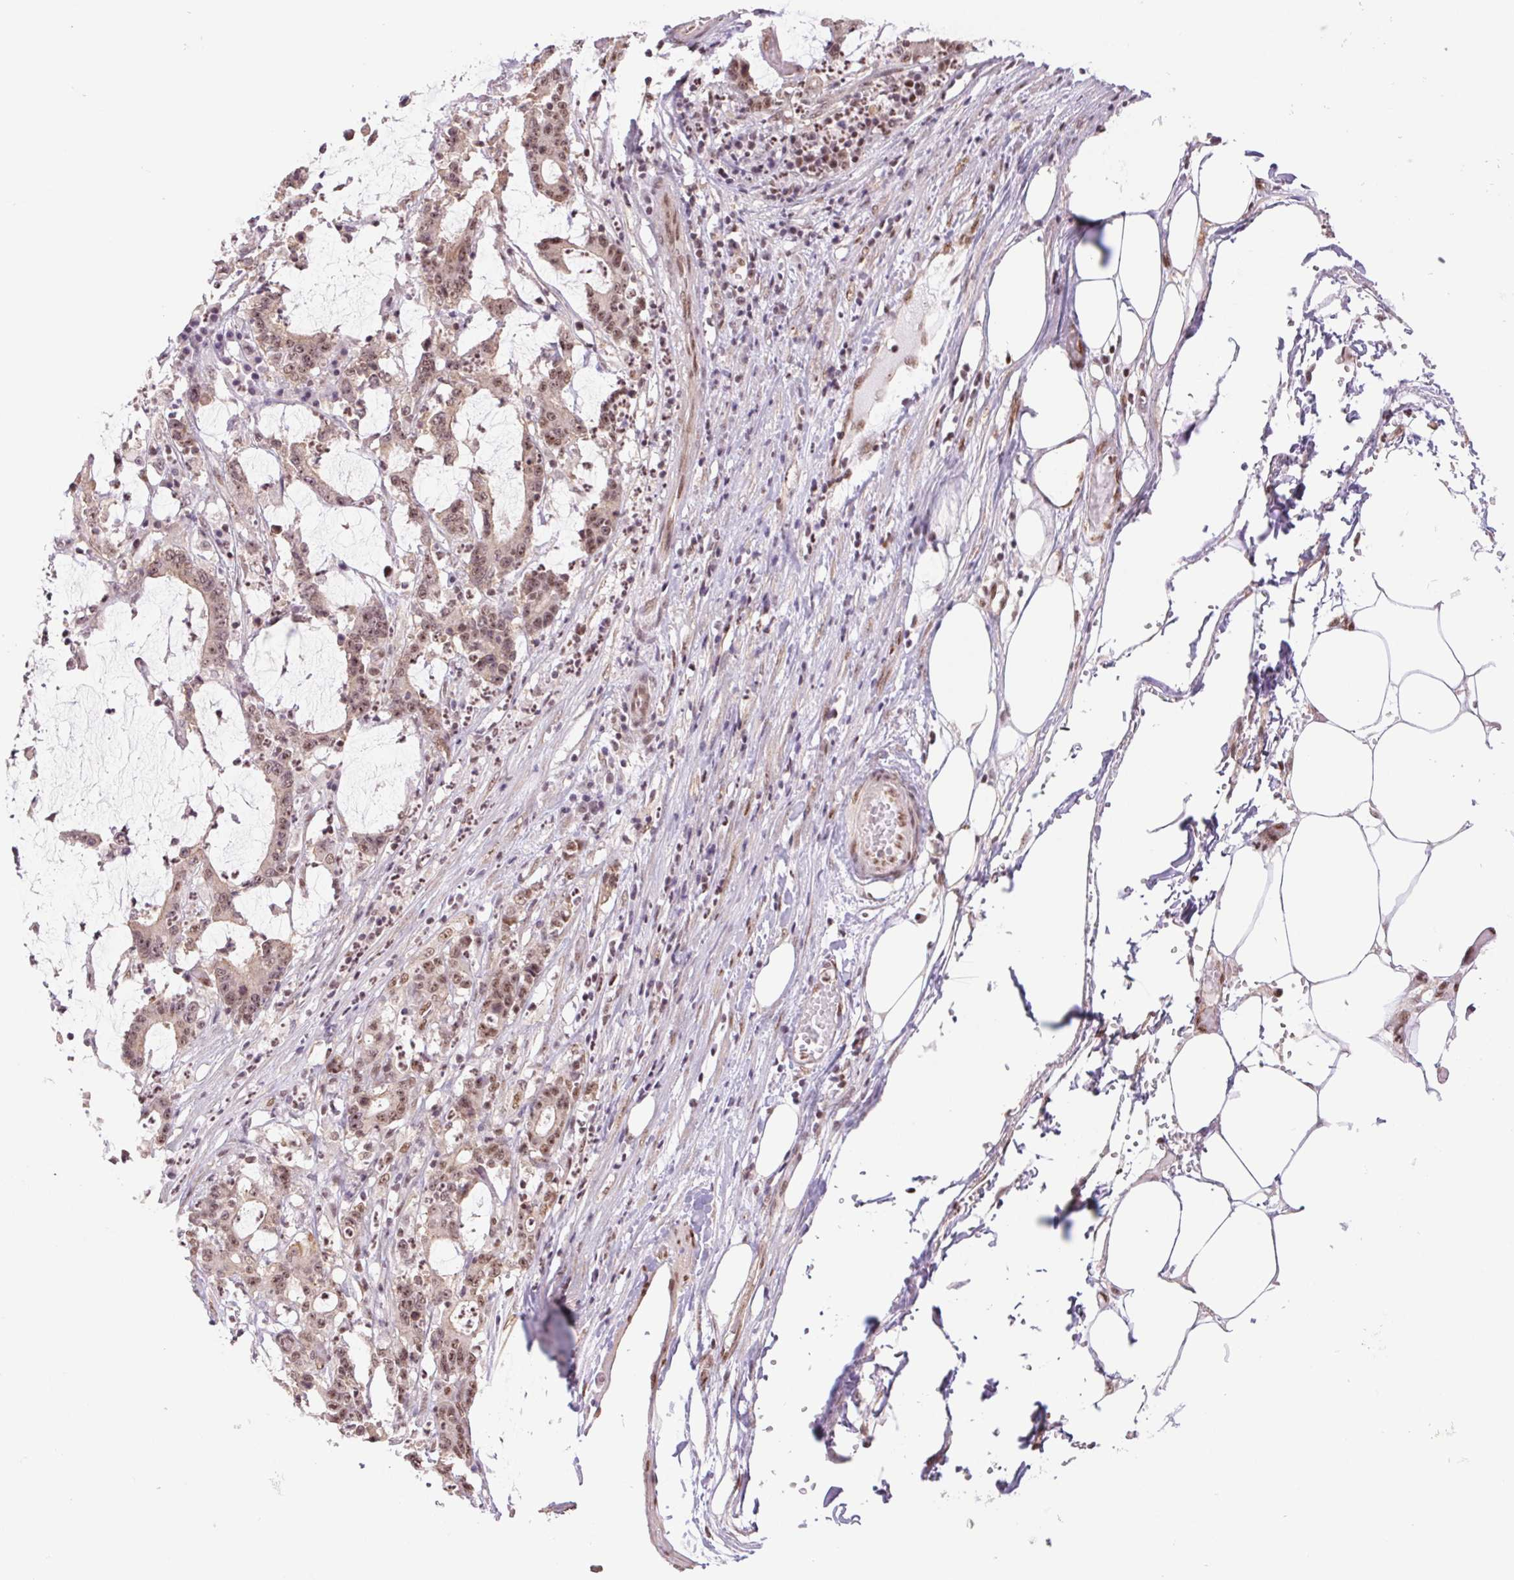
{"staining": {"intensity": "weak", "quantity": ">75%", "location": "nuclear"}, "tissue": "stomach cancer", "cell_type": "Tumor cells", "image_type": "cancer", "snomed": [{"axis": "morphology", "description": "Adenocarcinoma, NOS"}, {"axis": "topography", "description": "Stomach, upper"}], "caption": "DAB (3,3'-diaminobenzidine) immunohistochemical staining of stomach cancer exhibits weak nuclear protein staining in approximately >75% of tumor cells.", "gene": "CWC25", "patient": {"sex": "male", "age": 68}}